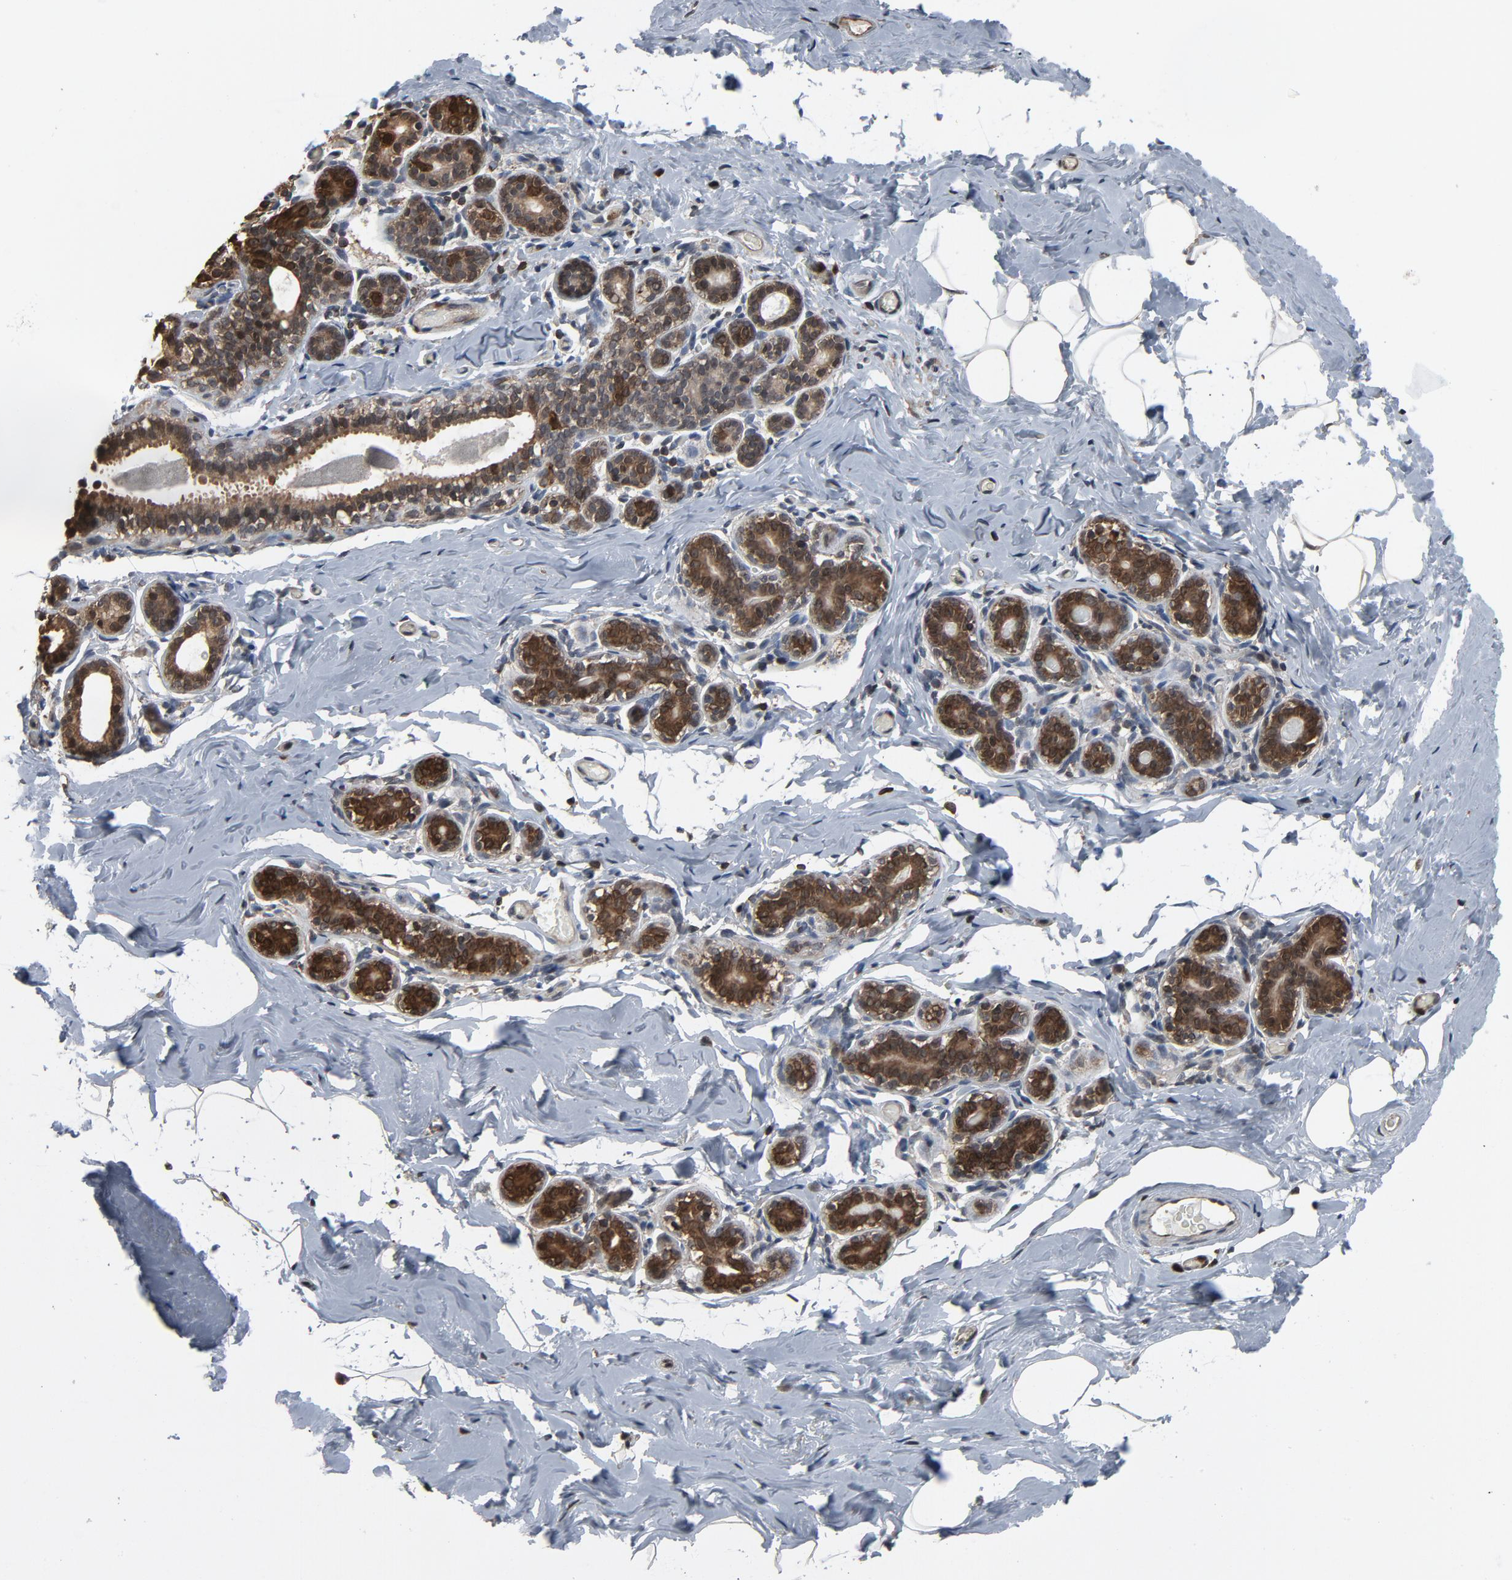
{"staining": {"intensity": "weak", "quantity": ">75%", "location": "cytoplasmic/membranous,nuclear"}, "tissue": "breast", "cell_type": "Adipocytes", "image_type": "normal", "snomed": [{"axis": "morphology", "description": "Normal tissue, NOS"}, {"axis": "topography", "description": "Breast"}, {"axis": "topography", "description": "Soft tissue"}], "caption": "Immunohistochemical staining of benign human breast exhibits low levels of weak cytoplasmic/membranous,nuclear staining in about >75% of adipocytes.", "gene": "UBE2D1", "patient": {"sex": "female", "age": 75}}